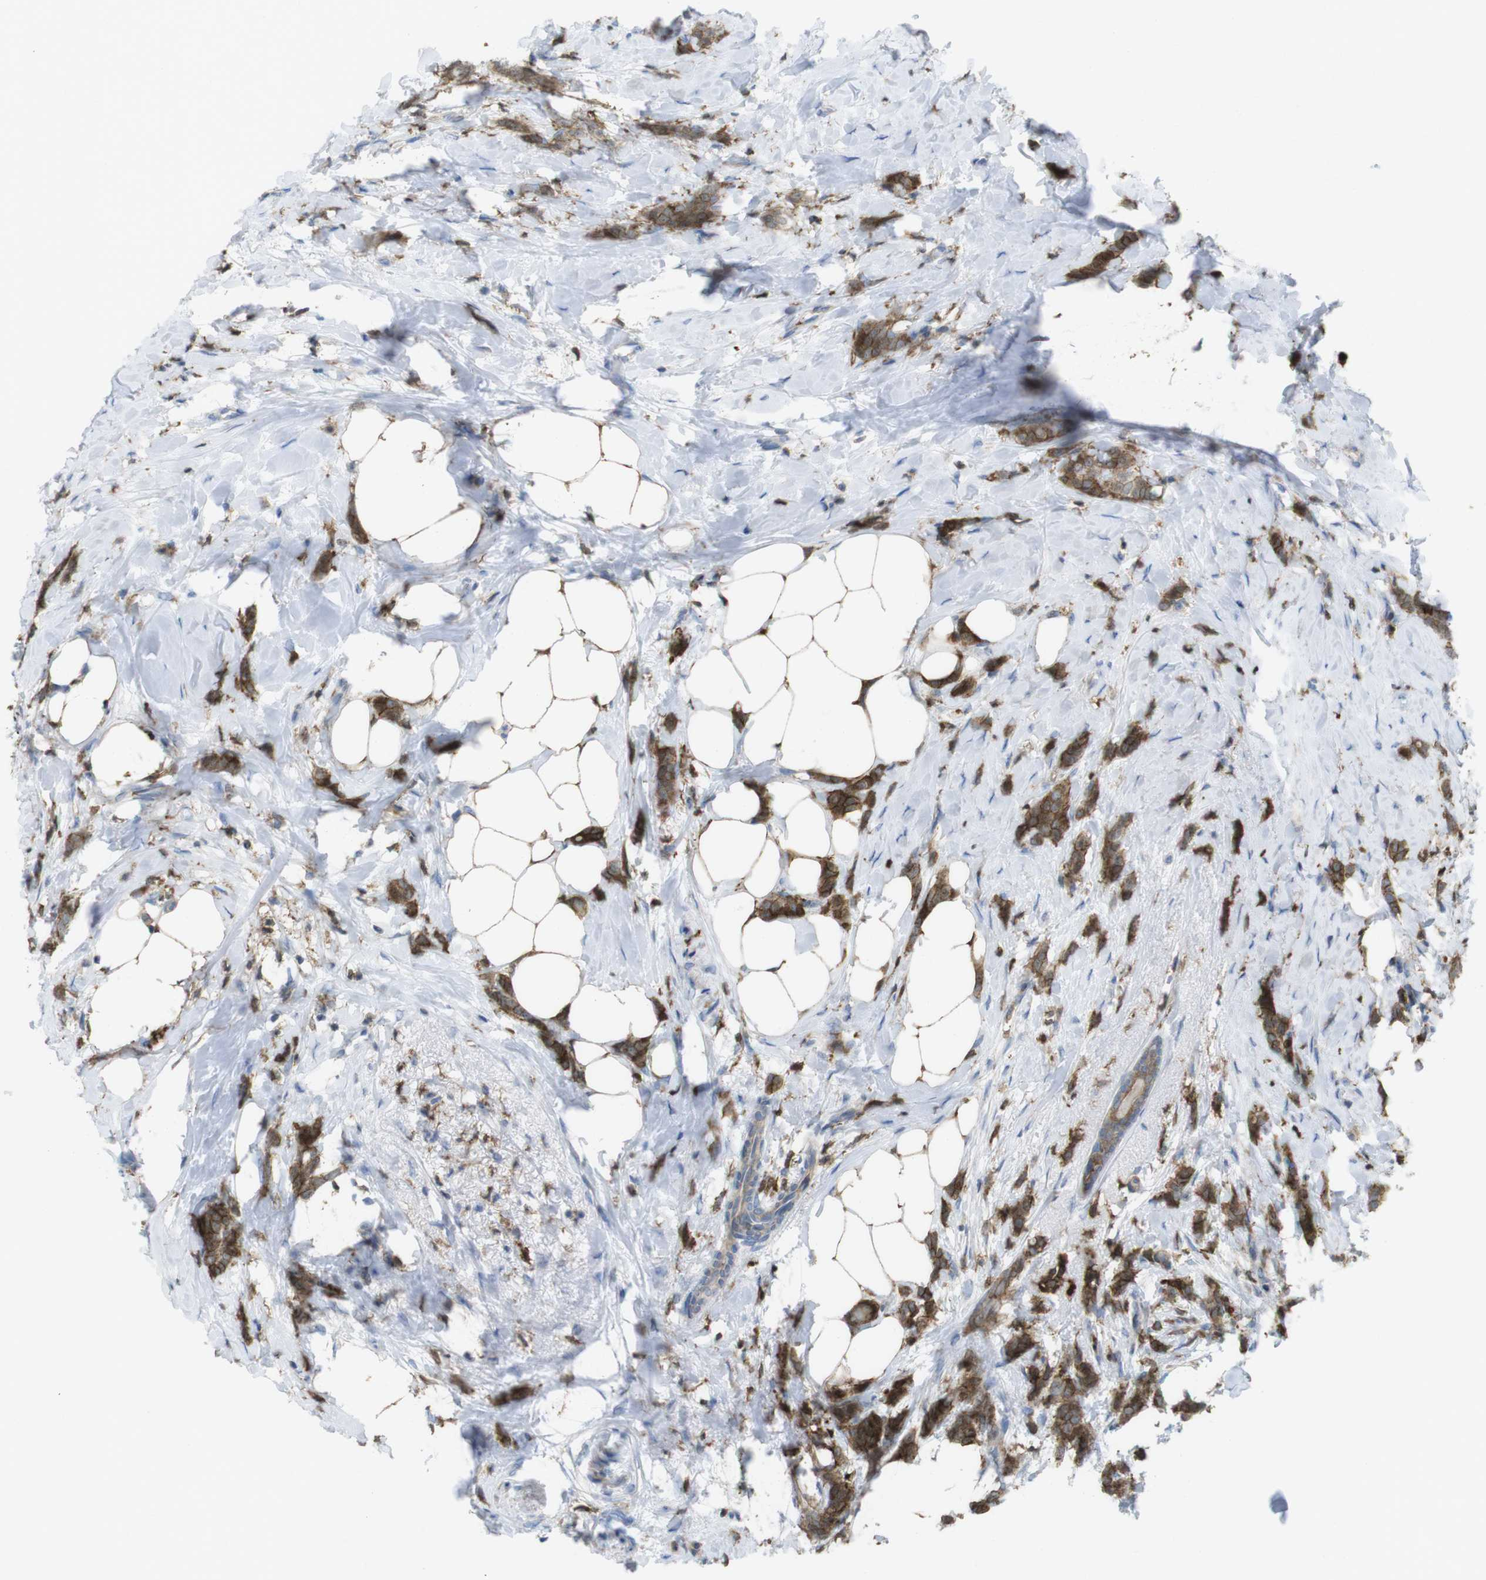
{"staining": {"intensity": "strong", "quantity": ">75%", "location": "cytoplasmic/membranous"}, "tissue": "breast cancer", "cell_type": "Tumor cells", "image_type": "cancer", "snomed": [{"axis": "morphology", "description": "Lobular carcinoma, in situ"}, {"axis": "morphology", "description": "Lobular carcinoma"}, {"axis": "topography", "description": "Breast"}], "caption": "Breast cancer (lobular carcinoma in situ) stained for a protein displays strong cytoplasmic/membranous positivity in tumor cells.", "gene": "PRKCD", "patient": {"sex": "female", "age": 41}}